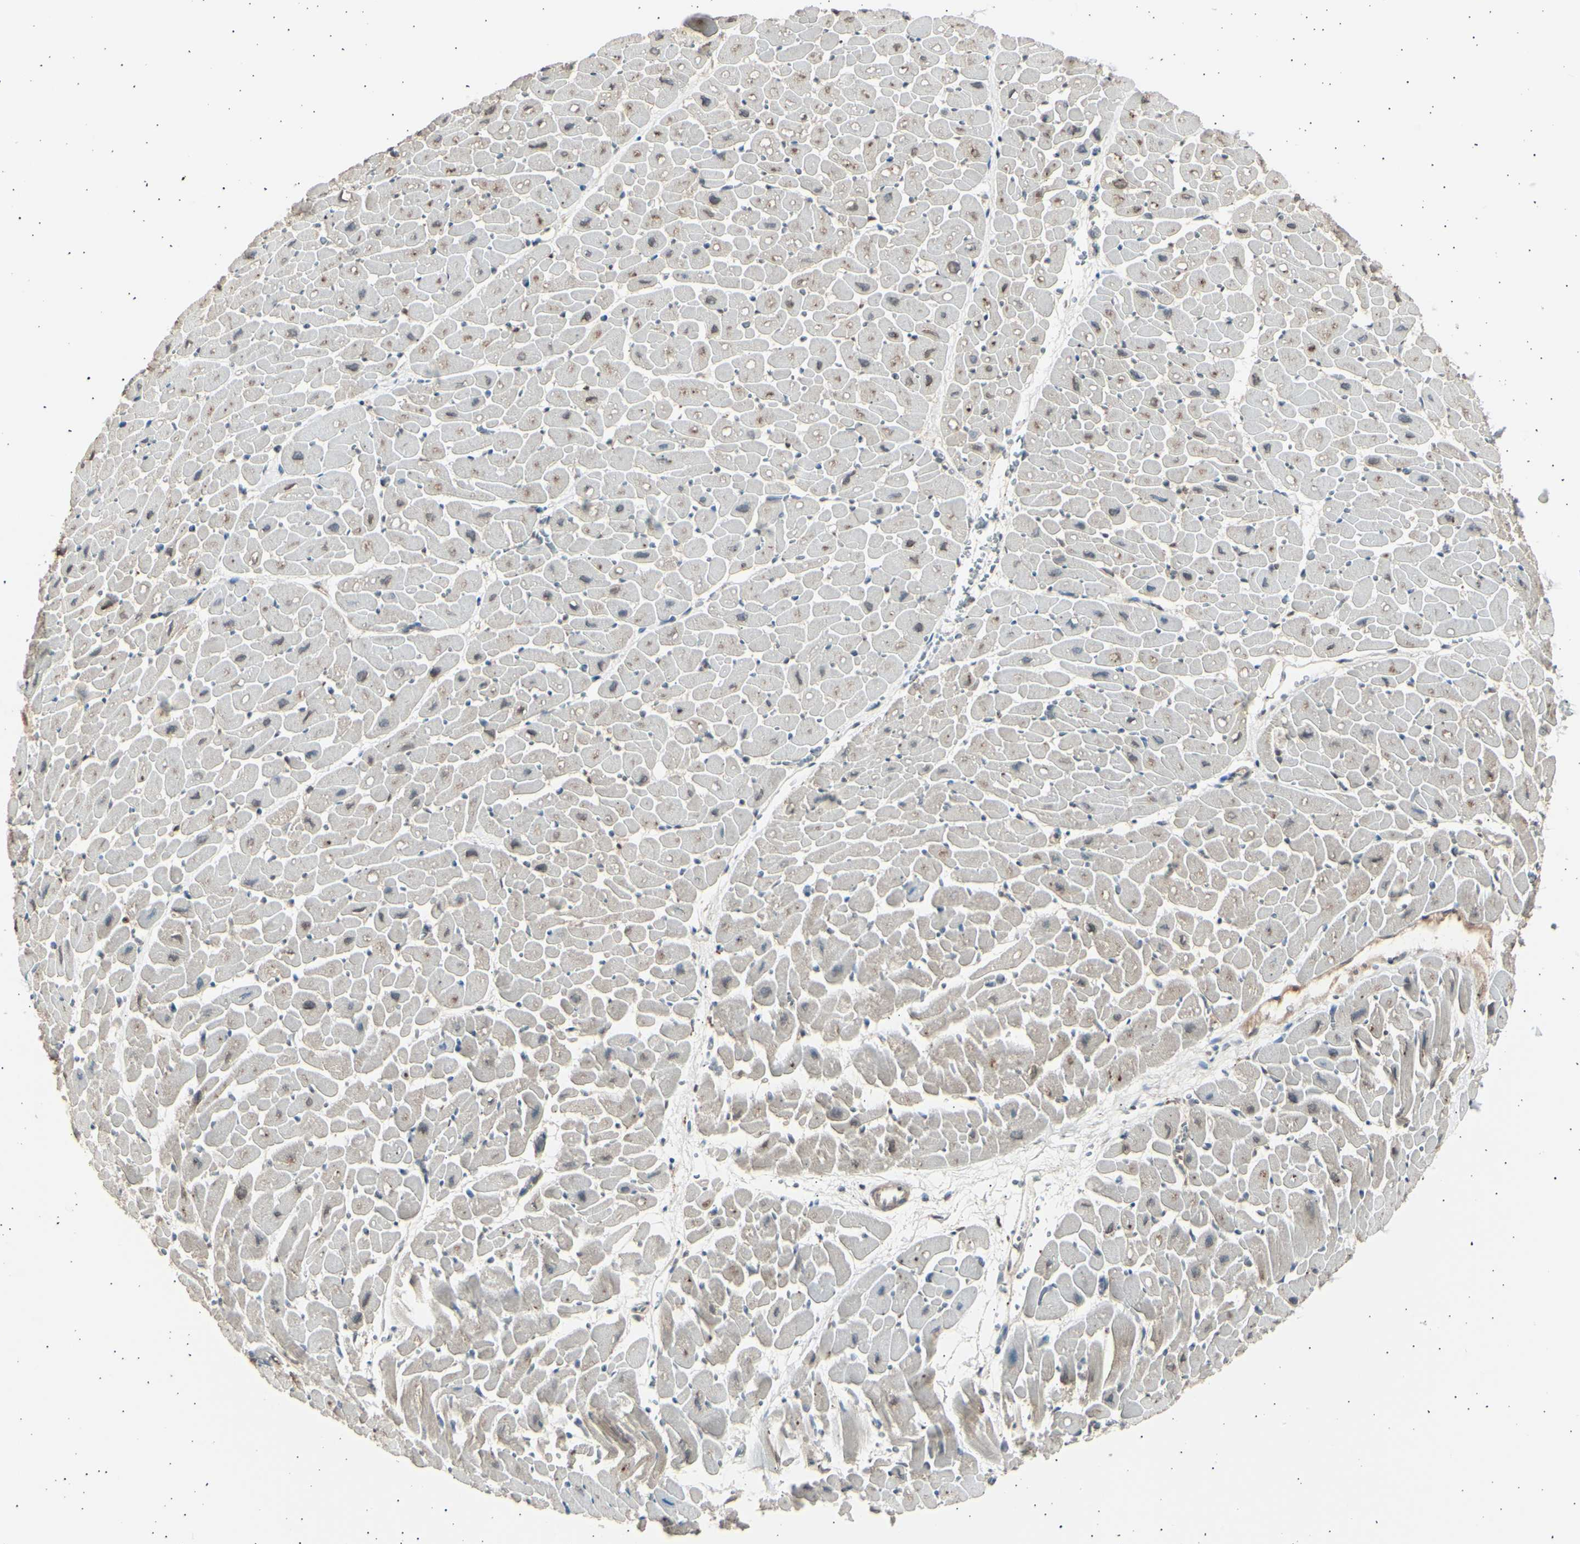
{"staining": {"intensity": "moderate", "quantity": "<25%", "location": "cytoplasmic/membranous"}, "tissue": "heart muscle", "cell_type": "Cardiomyocytes", "image_type": "normal", "snomed": [{"axis": "morphology", "description": "Normal tissue, NOS"}, {"axis": "topography", "description": "Heart"}], "caption": "High-magnification brightfield microscopy of unremarkable heart muscle stained with DAB (brown) and counterstained with hematoxylin (blue). cardiomyocytes exhibit moderate cytoplasmic/membranous expression is identified in approximately<25% of cells. Nuclei are stained in blue.", "gene": "PSMD5", "patient": {"sex": "male", "age": 45}}